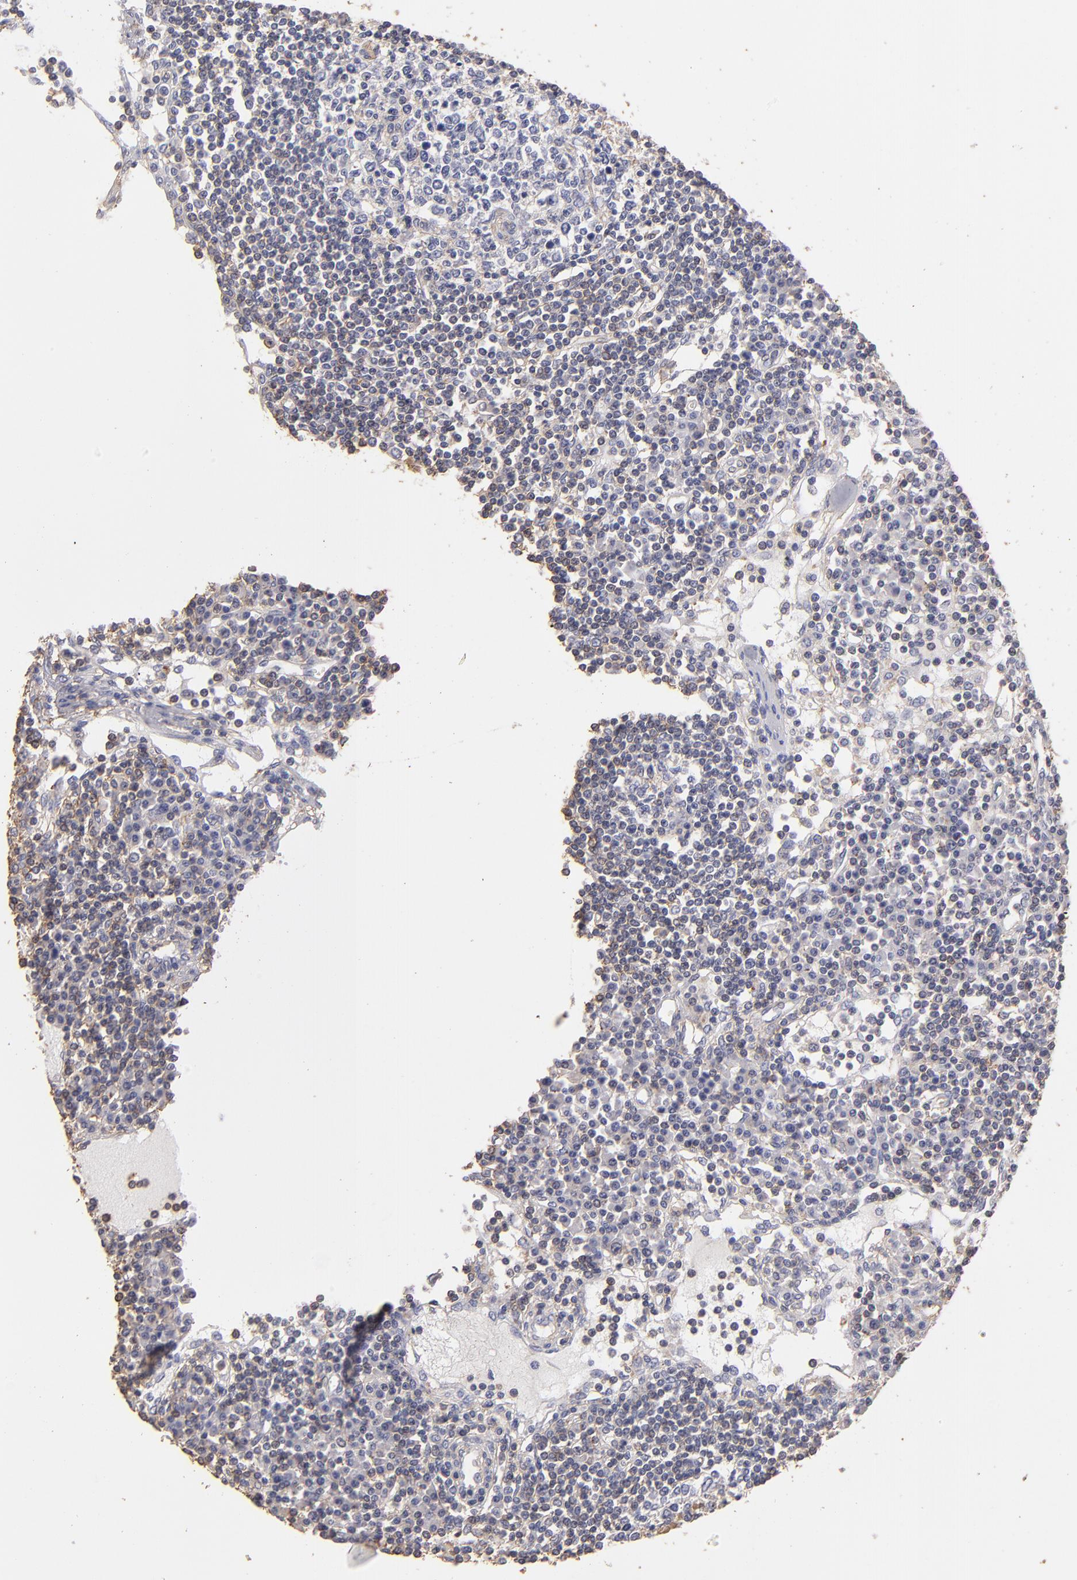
{"staining": {"intensity": "weak", "quantity": "25%-75%", "location": "cytoplasmic/membranous"}, "tissue": "lymph node", "cell_type": "Germinal center cells", "image_type": "normal", "snomed": [{"axis": "morphology", "description": "Normal tissue, NOS"}, {"axis": "topography", "description": "Lymph node"}], "caption": "Lymph node stained with IHC demonstrates weak cytoplasmic/membranous staining in approximately 25%-75% of germinal center cells.", "gene": "ABCB1", "patient": {"sex": "female", "age": 62}}